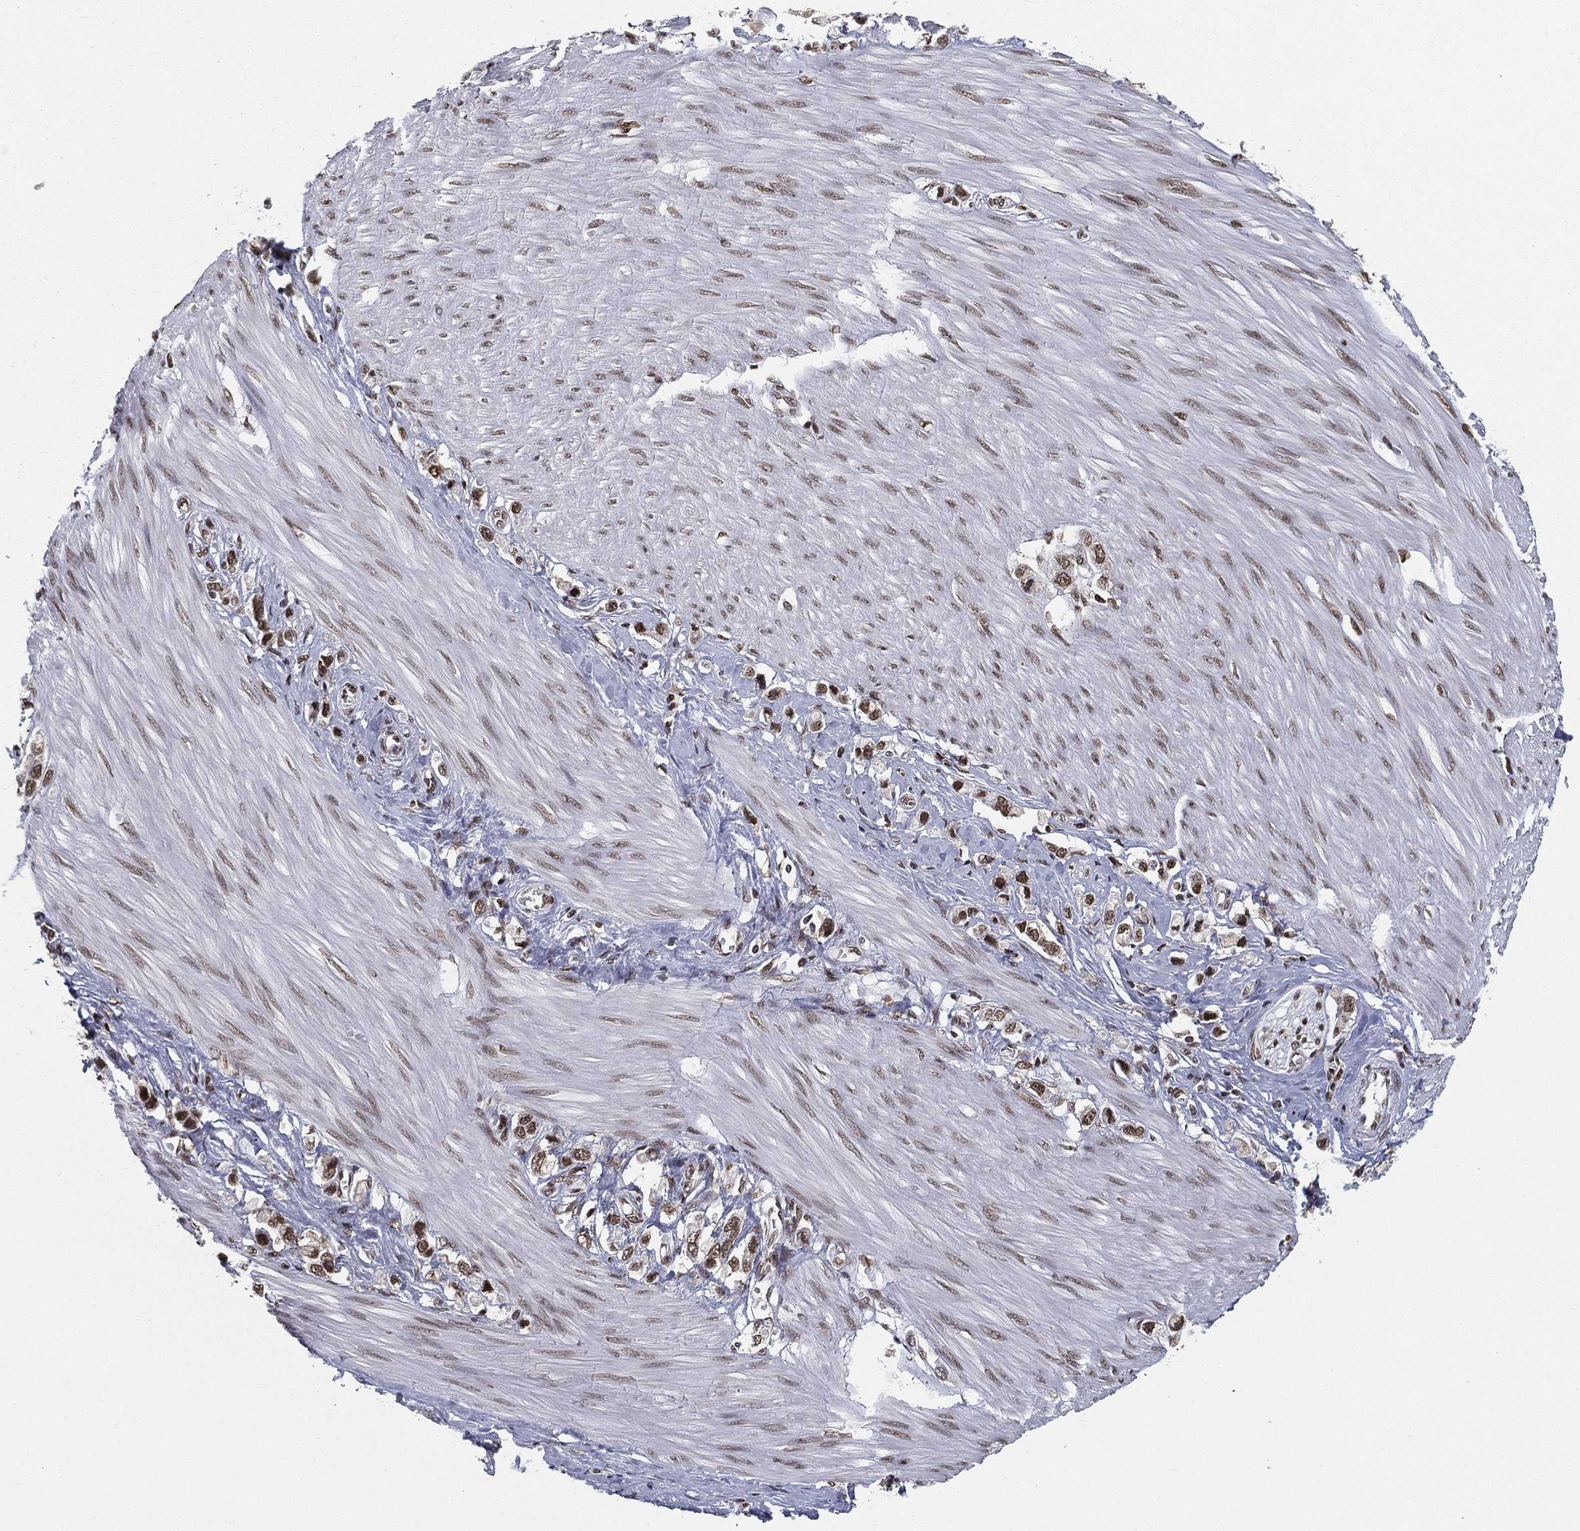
{"staining": {"intensity": "strong", "quantity": ">75%", "location": "nuclear"}, "tissue": "stomach cancer", "cell_type": "Tumor cells", "image_type": "cancer", "snomed": [{"axis": "morphology", "description": "Normal tissue, NOS"}, {"axis": "morphology", "description": "Adenocarcinoma, NOS"}, {"axis": "morphology", "description": "Adenocarcinoma, High grade"}, {"axis": "topography", "description": "Stomach, upper"}, {"axis": "topography", "description": "Stomach"}], "caption": "Human adenocarcinoma (high-grade) (stomach) stained for a protein (brown) exhibits strong nuclear positive staining in approximately >75% of tumor cells.", "gene": "FUBP3", "patient": {"sex": "female", "age": 65}}